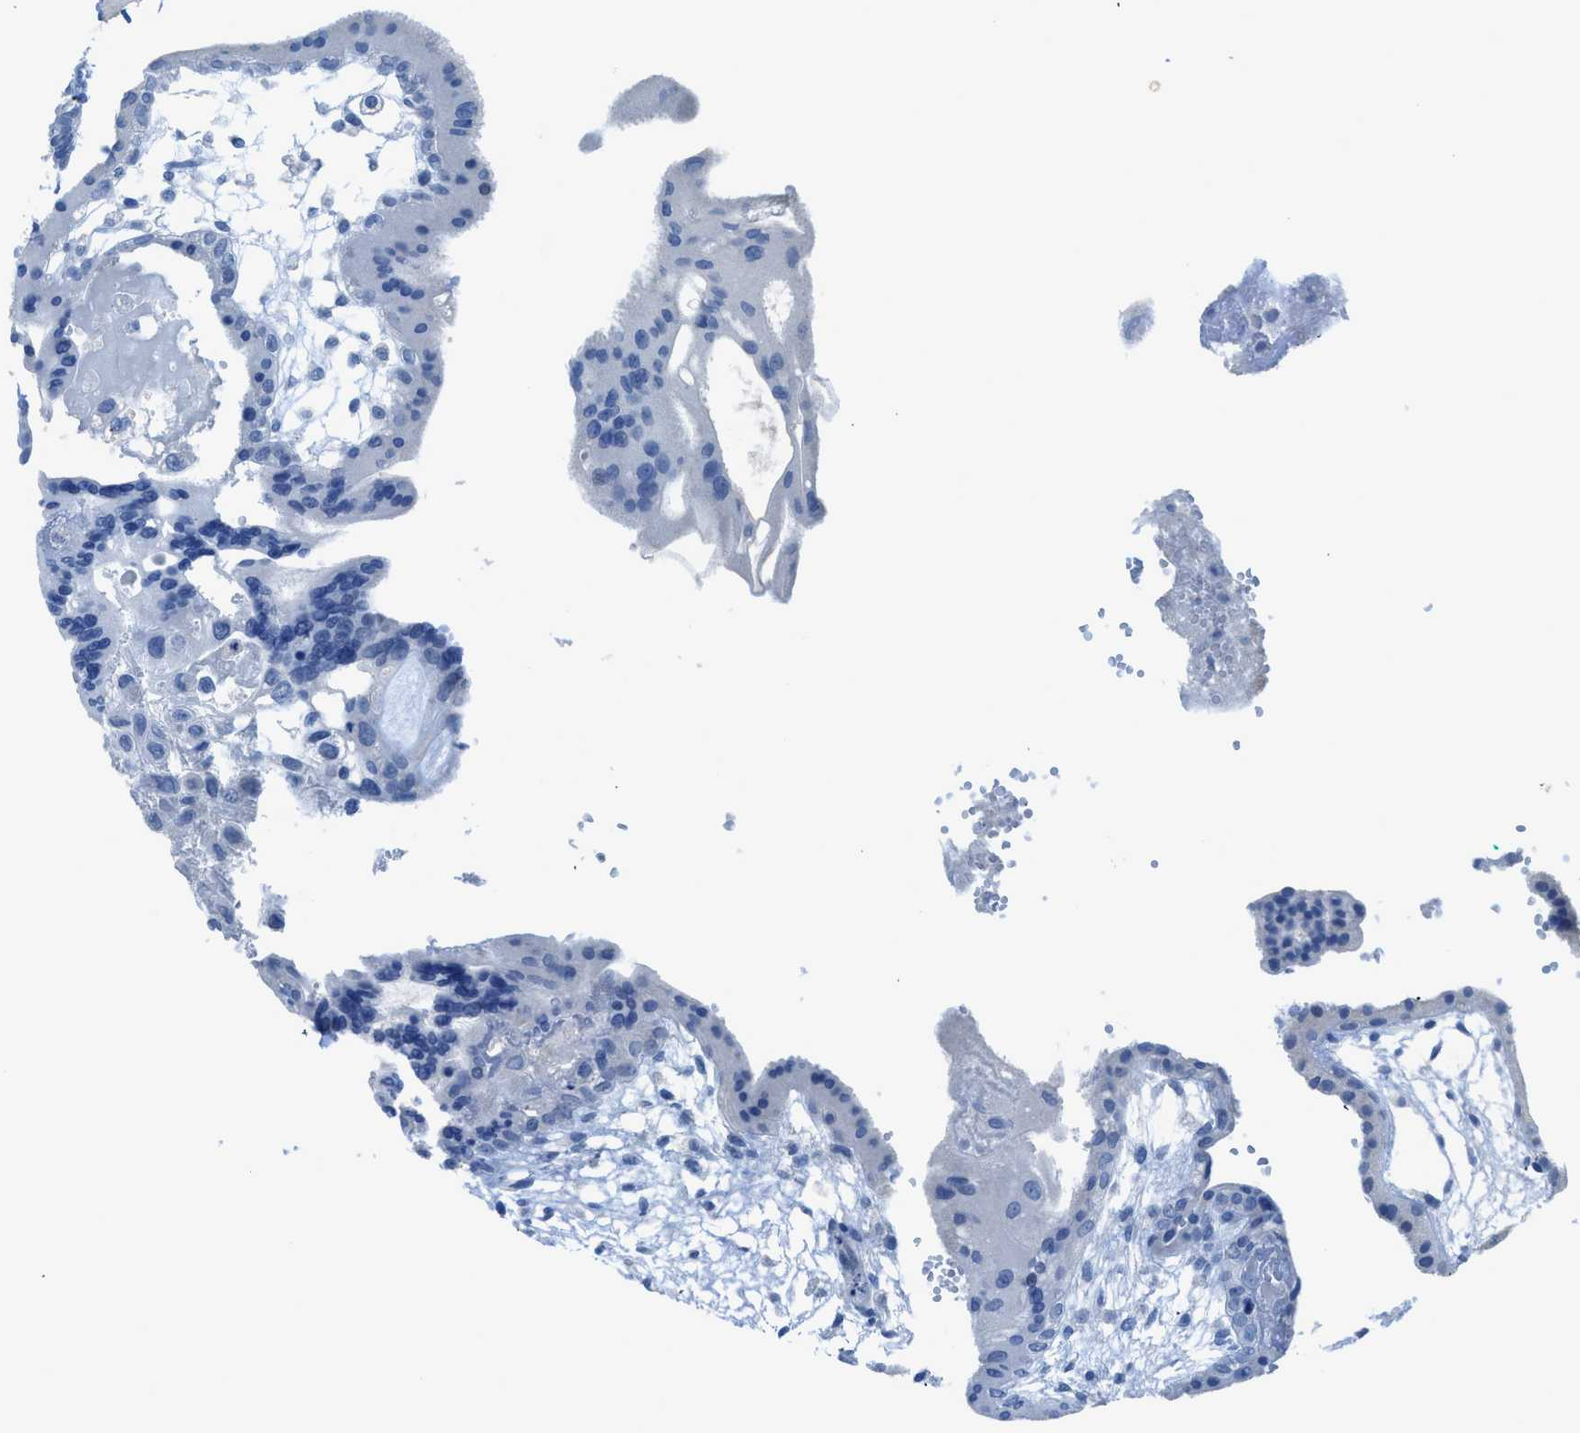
{"staining": {"intensity": "negative", "quantity": "none", "location": "none"}, "tissue": "fallopian tube", "cell_type": "Glandular cells", "image_type": "normal", "snomed": [{"axis": "morphology", "description": "Normal tissue, NOS"}, {"axis": "topography", "description": "Fallopian tube"}, {"axis": "topography", "description": "Placenta"}], "caption": "Micrograph shows no protein positivity in glandular cells of normal fallopian tube.", "gene": "ACAN", "patient": {"sex": "female", "age": 34}}